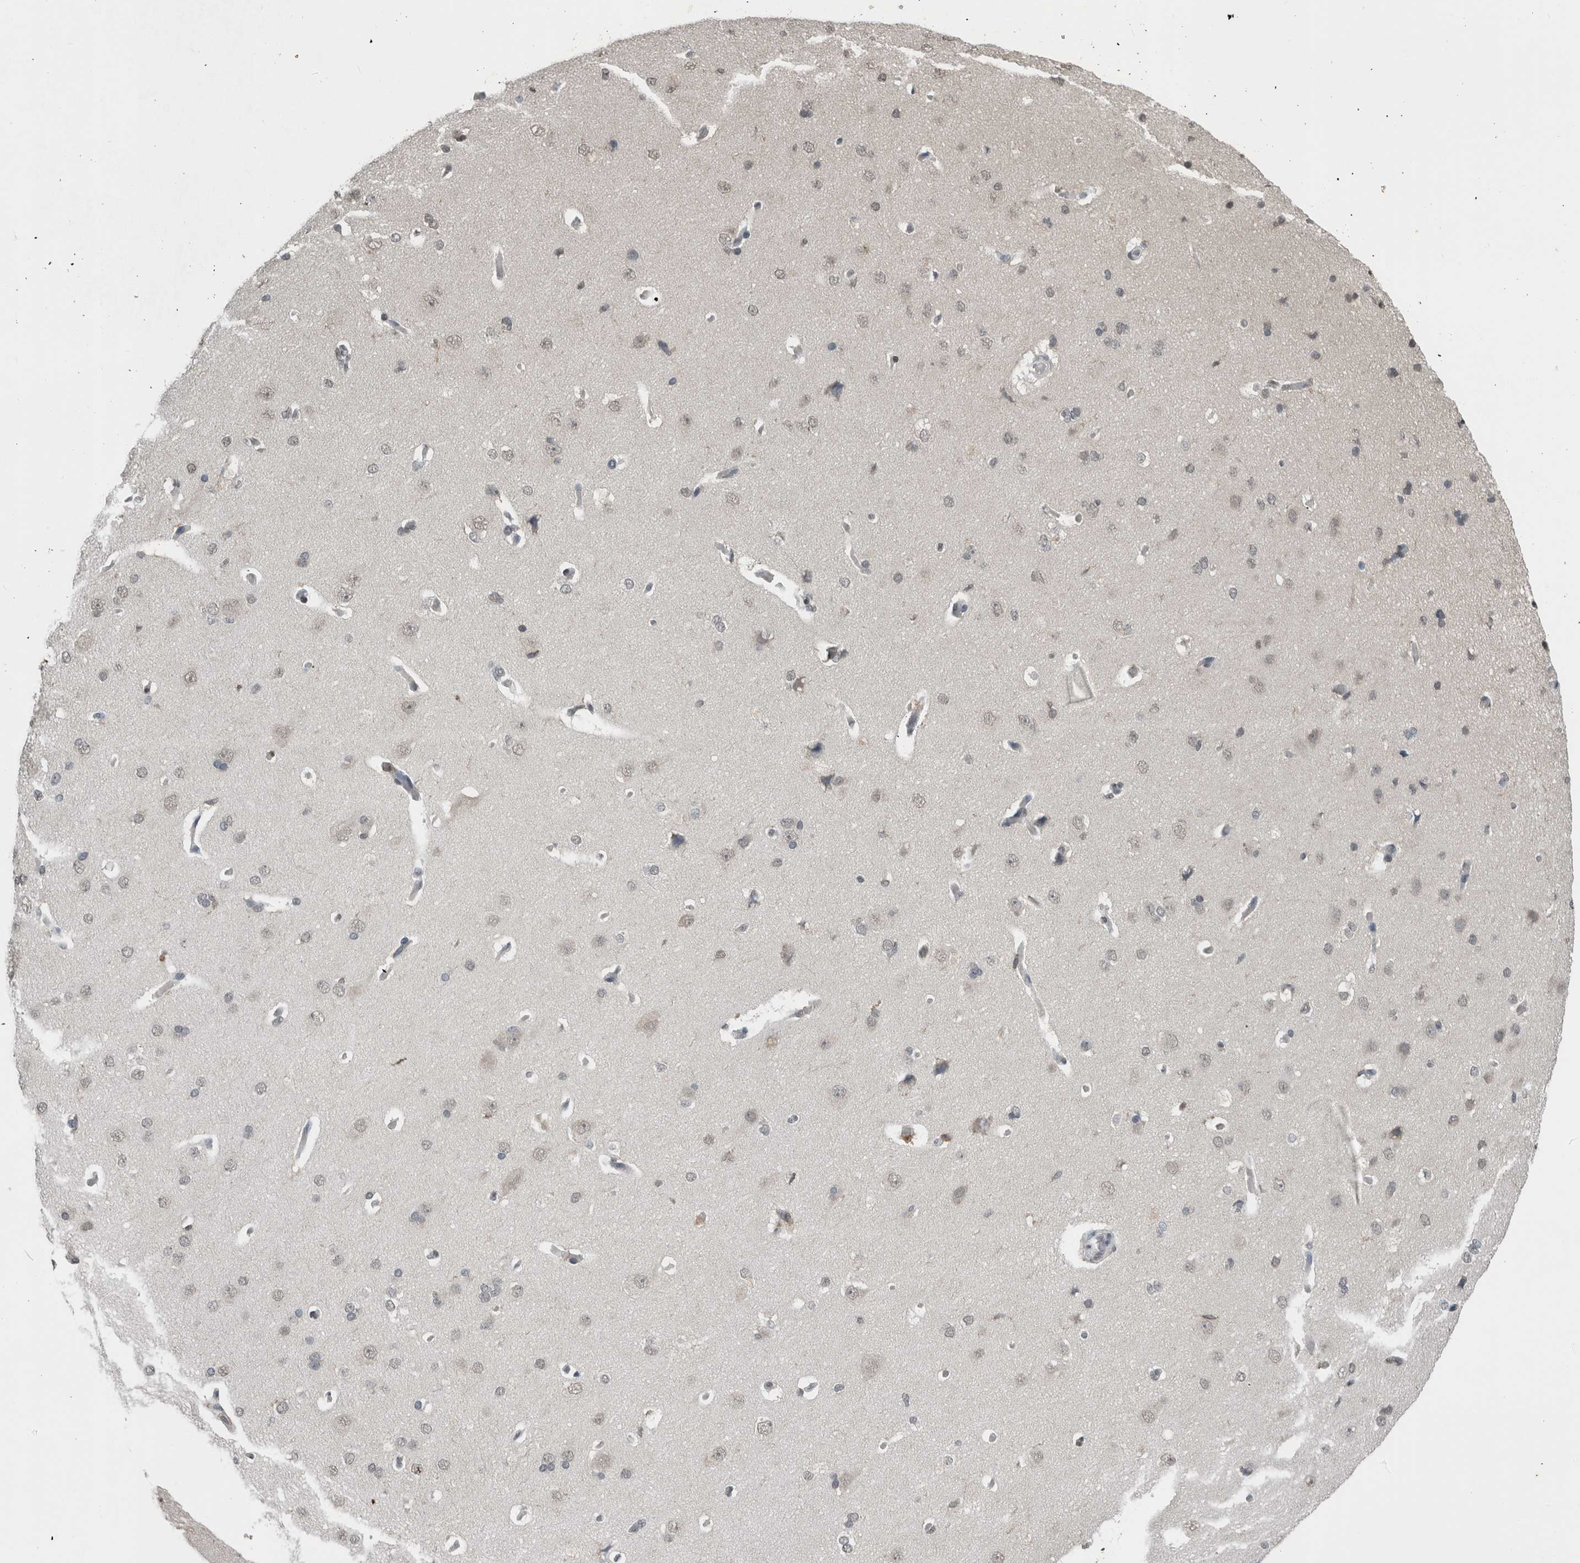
{"staining": {"intensity": "negative", "quantity": "none", "location": "none"}, "tissue": "cerebral cortex", "cell_type": "Endothelial cells", "image_type": "normal", "snomed": [{"axis": "morphology", "description": "Normal tissue, NOS"}, {"axis": "topography", "description": "Cerebral cortex"}], "caption": "DAB immunohistochemical staining of normal human cerebral cortex shows no significant expression in endothelial cells.", "gene": "MAFF", "patient": {"sex": "male", "age": 62}}